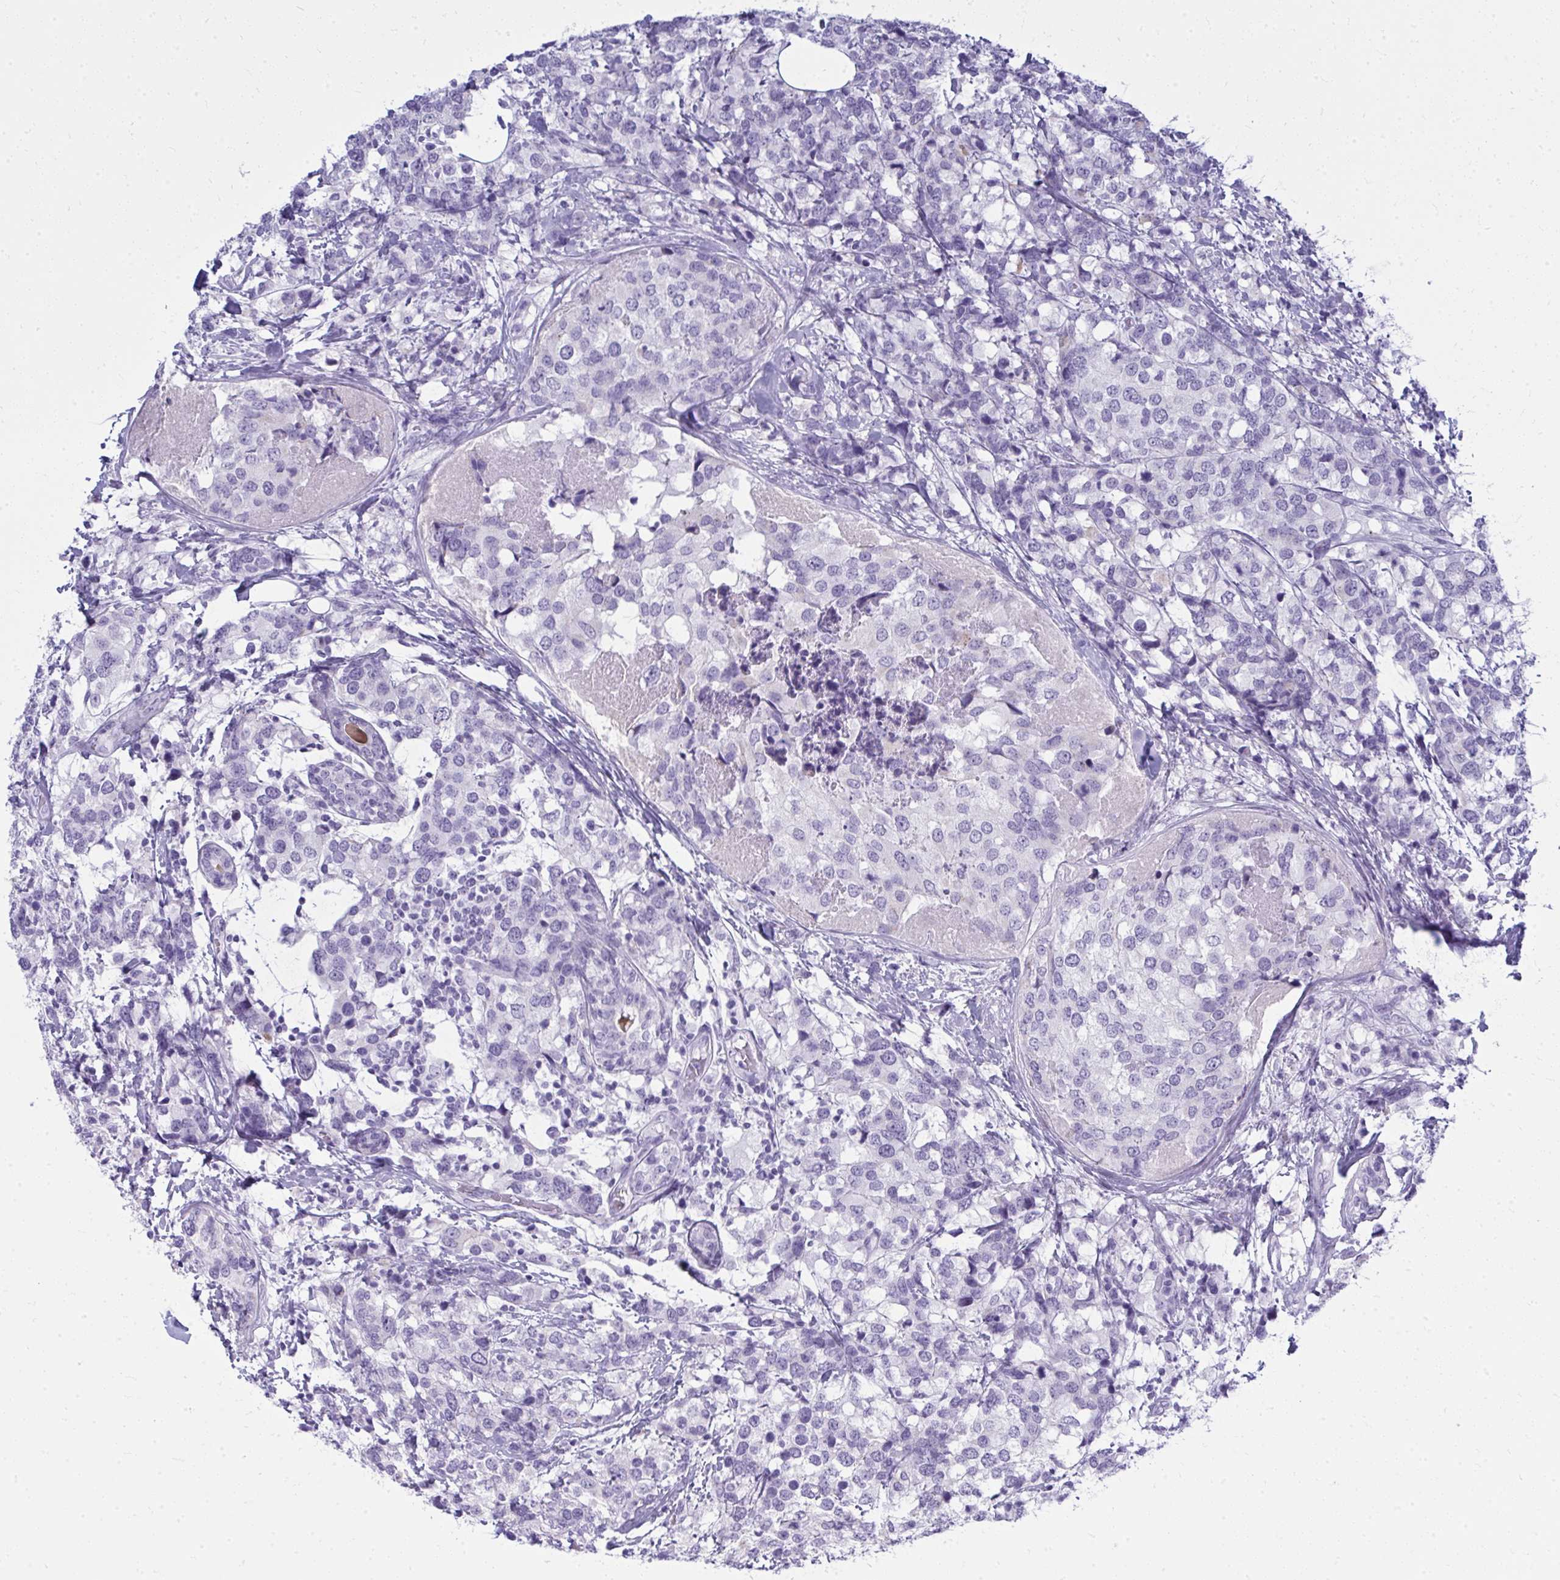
{"staining": {"intensity": "negative", "quantity": "none", "location": "none"}, "tissue": "breast cancer", "cell_type": "Tumor cells", "image_type": "cancer", "snomed": [{"axis": "morphology", "description": "Lobular carcinoma"}, {"axis": "topography", "description": "Breast"}], "caption": "The histopathology image shows no staining of tumor cells in breast cancer.", "gene": "QDPR", "patient": {"sex": "female", "age": 59}}